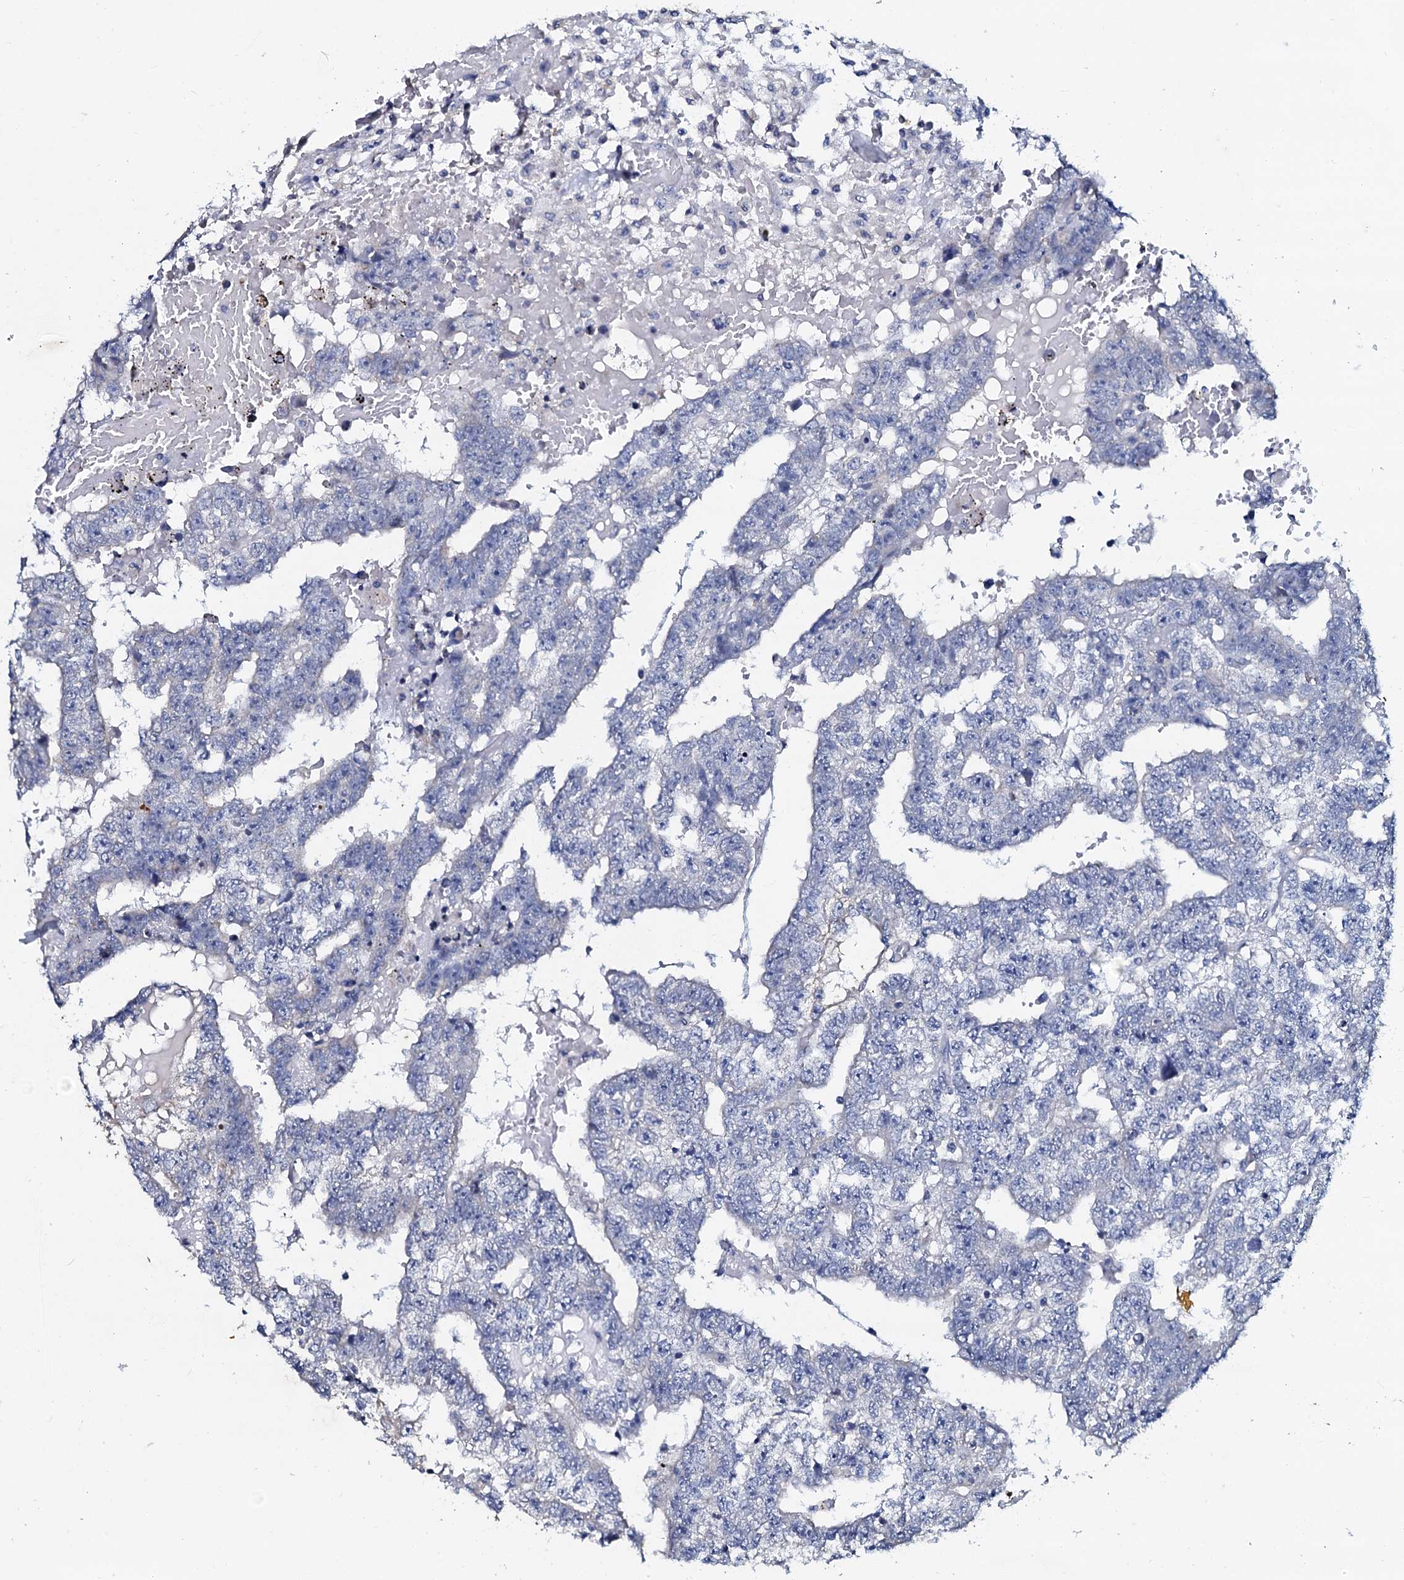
{"staining": {"intensity": "negative", "quantity": "none", "location": "none"}, "tissue": "testis cancer", "cell_type": "Tumor cells", "image_type": "cancer", "snomed": [{"axis": "morphology", "description": "Carcinoma, Embryonal, NOS"}, {"axis": "topography", "description": "Testis"}], "caption": "Human embryonal carcinoma (testis) stained for a protein using IHC exhibits no positivity in tumor cells.", "gene": "SLC37A4", "patient": {"sex": "male", "age": 25}}